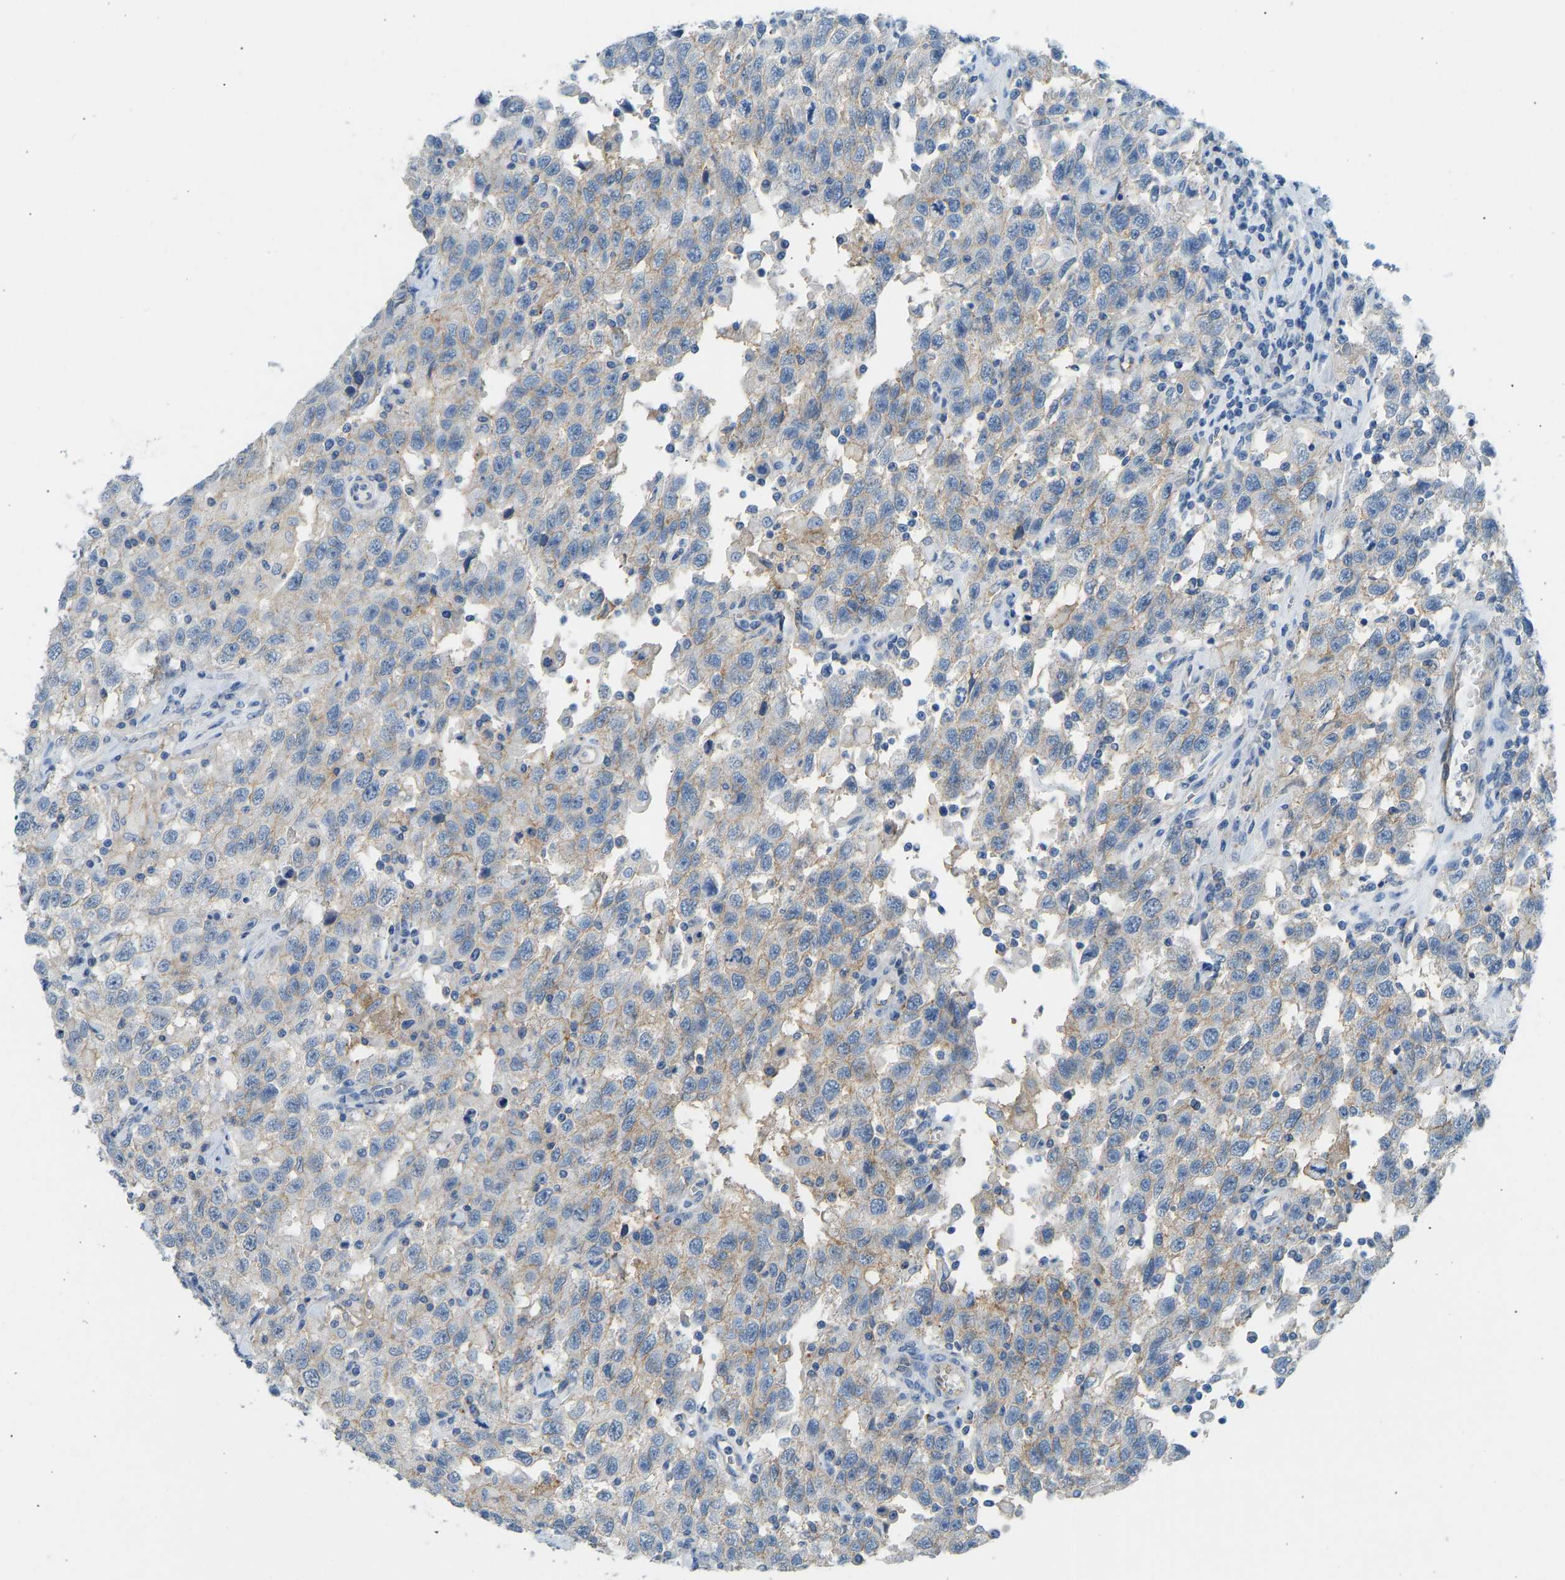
{"staining": {"intensity": "weak", "quantity": "25%-75%", "location": "cytoplasmic/membranous"}, "tissue": "testis cancer", "cell_type": "Tumor cells", "image_type": "cancer", "snomed": [{"axis": "morphology", "description": "Seminoma, NOS"}, {"axis": "topography", "description": "Testis"}], "caption": "Human testis cancer stained for a protein (brown) displays weak cytoplasmic/membranous positive staining in approximately 25%-75% of tumor cells.", "gene": "ATP1A1", "patient": {"sex": "male", "age": 41}}